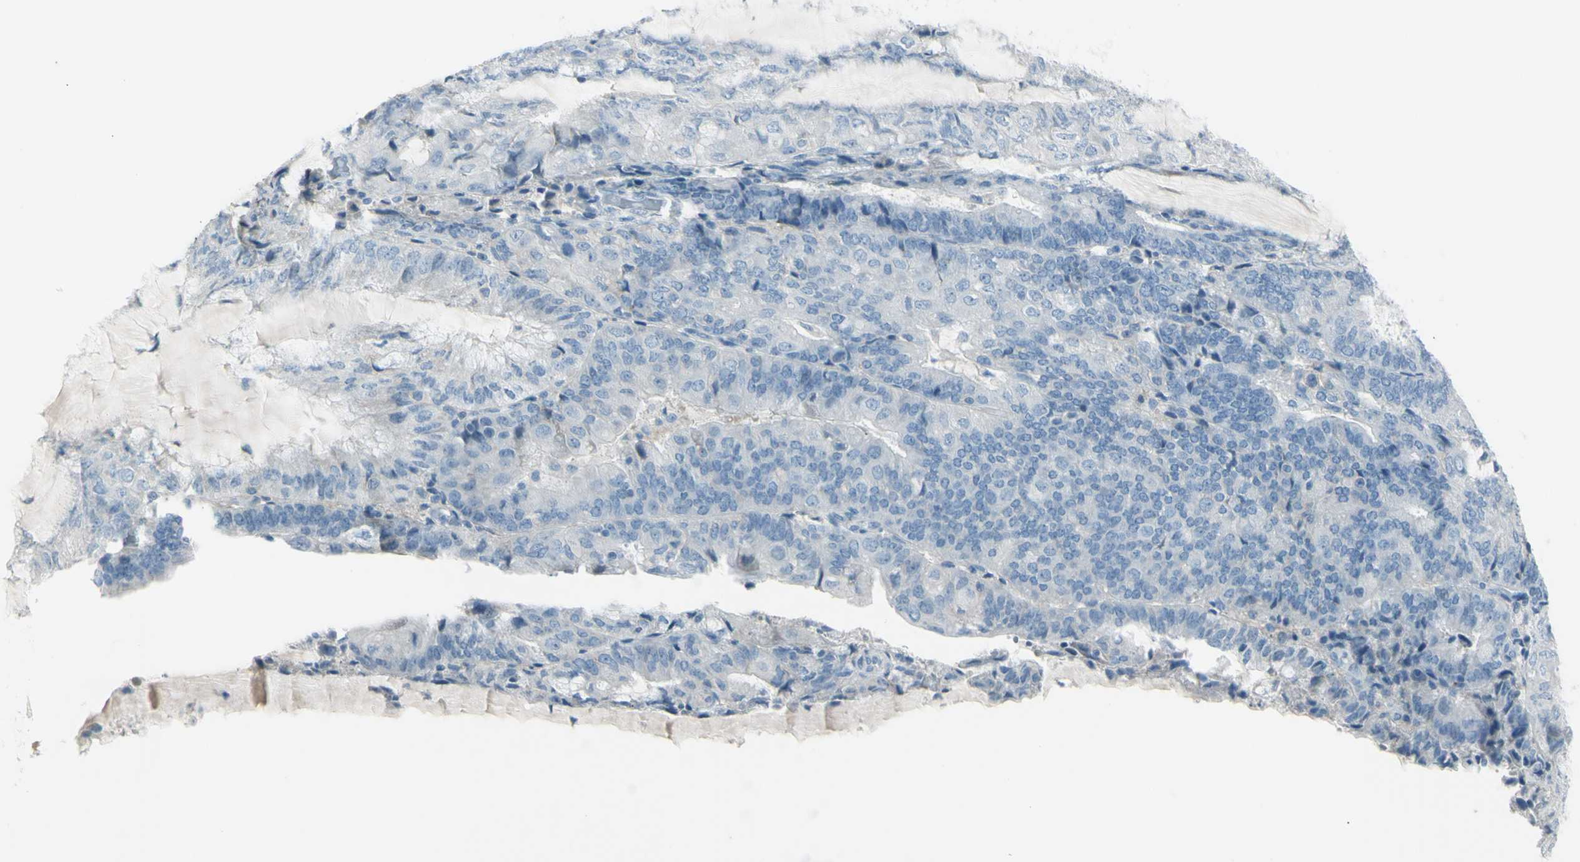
{"staining": {"intensity": "negative", "quantity": "none", "location": "none"}, "tissue": "endometrial cancer", "cell_type": "Tumor cells", "image_type": "cancer", "snomed": [{"axis": "morphology", "description": "Adenocarcinoma, NOS"}, {"axis": "topography", "description": "Endometrium"}], "caption": "IHC histopathology image of neoplastic tissue: endometrial adenocarcinoma stained with DAB (3,3'-diaminobenzidine) exhibits no significant protein positivity in tumor cells. (Stains: DAB immunohistochemistry (IHC) with hematoxylin counter stain, Microscopy: brightfield microscopy at high magnification).", "gene": "GPR34", "patient": {"sex": "female", "age": 81}}